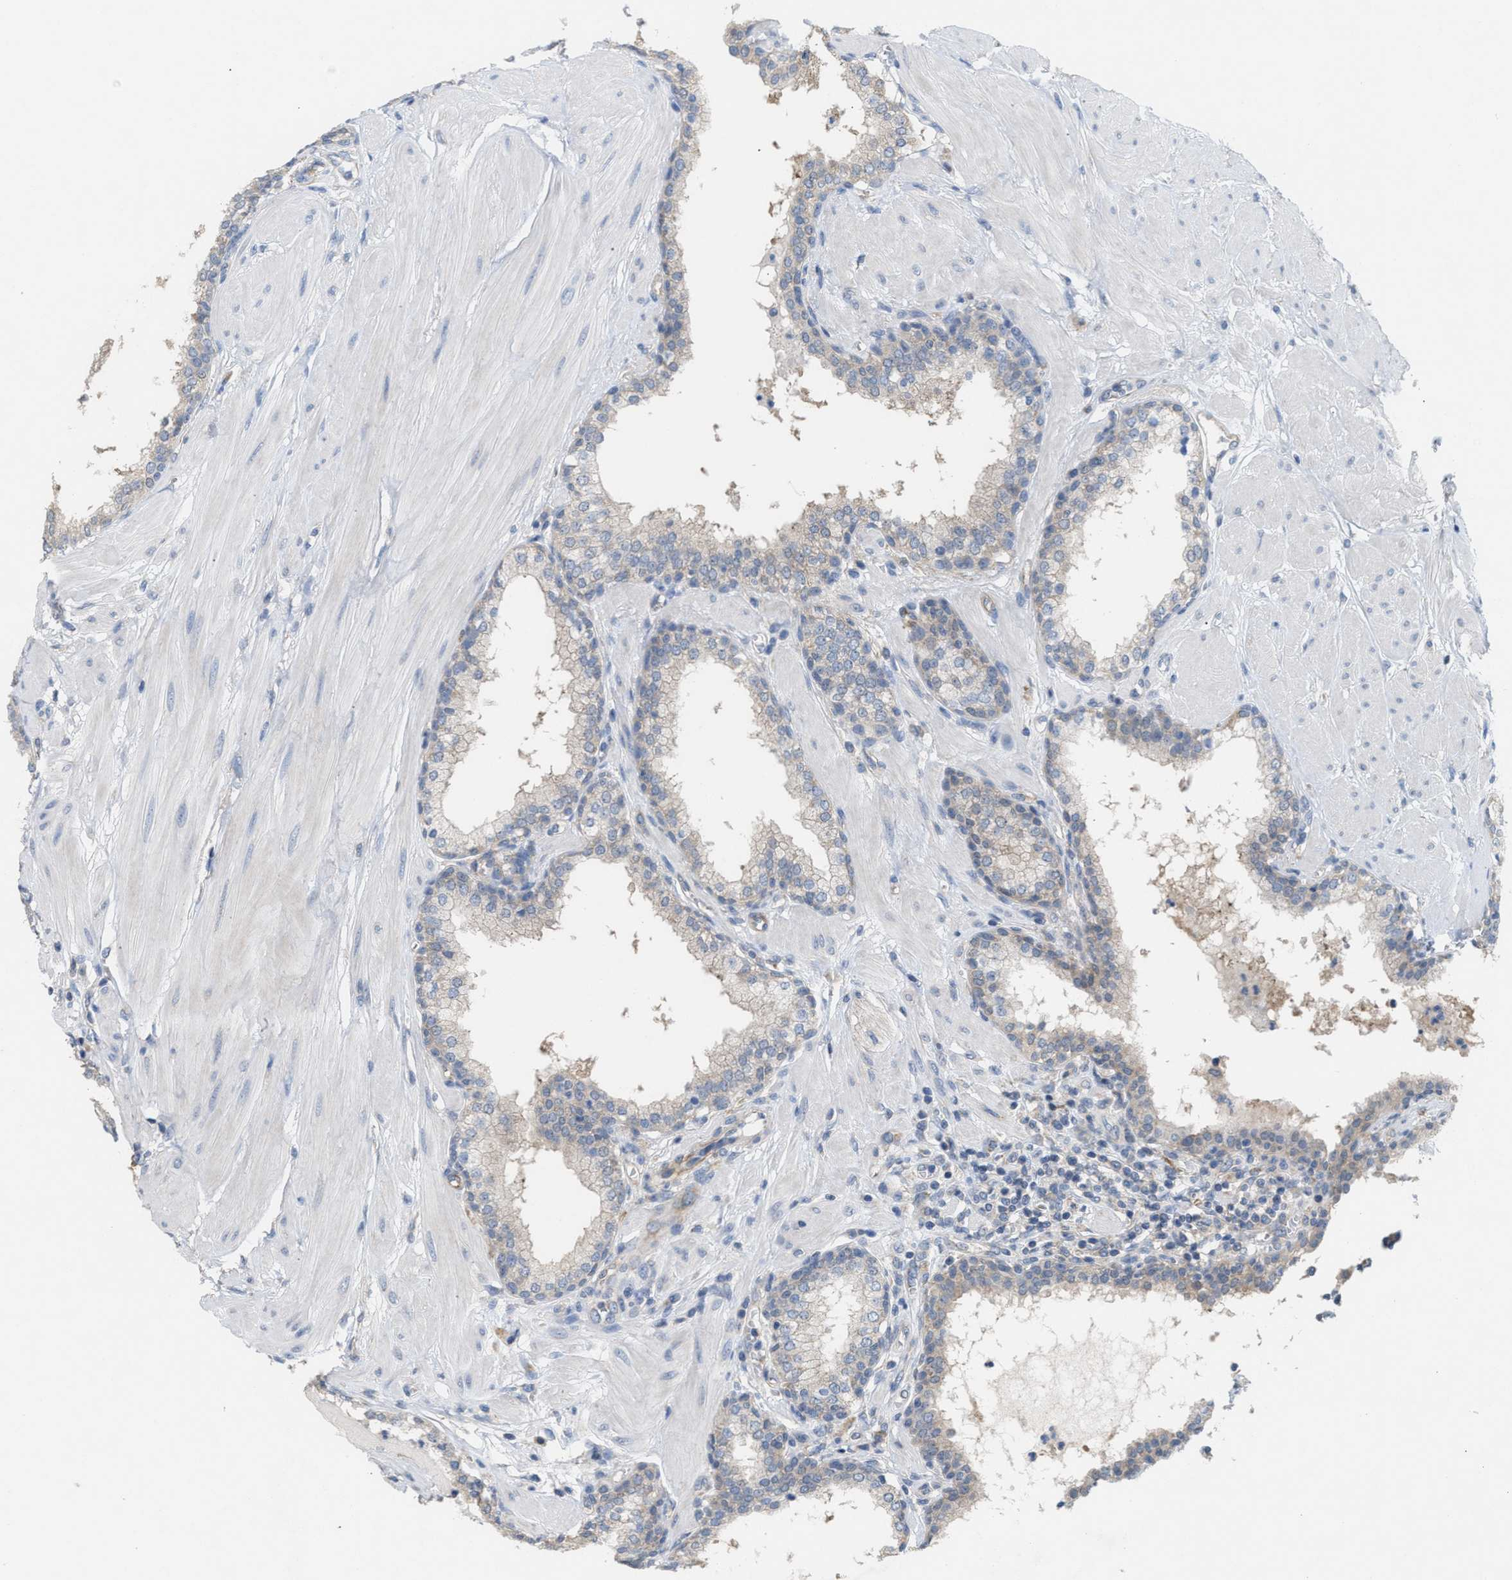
{"staining": {"intensity": "moderate", "quantity": "25%-75%", "location": "cytoplasmic/membranous"}, "tissue": "prostate", "cell_type": "Glandular cells", "image_type": "normal", "snomed": [{"axis": "morphology", "description": "Normal tissue, NOS"}, {"axis": "topography", "description": "Prostate"}], "caption": "A brown stain labels moderate cytoplasmic/membranous staining of a protein in glandular cells of unremarkable prostate.", "gene": "UBAP2", "patient": {"sex": "male", "age": 51}}